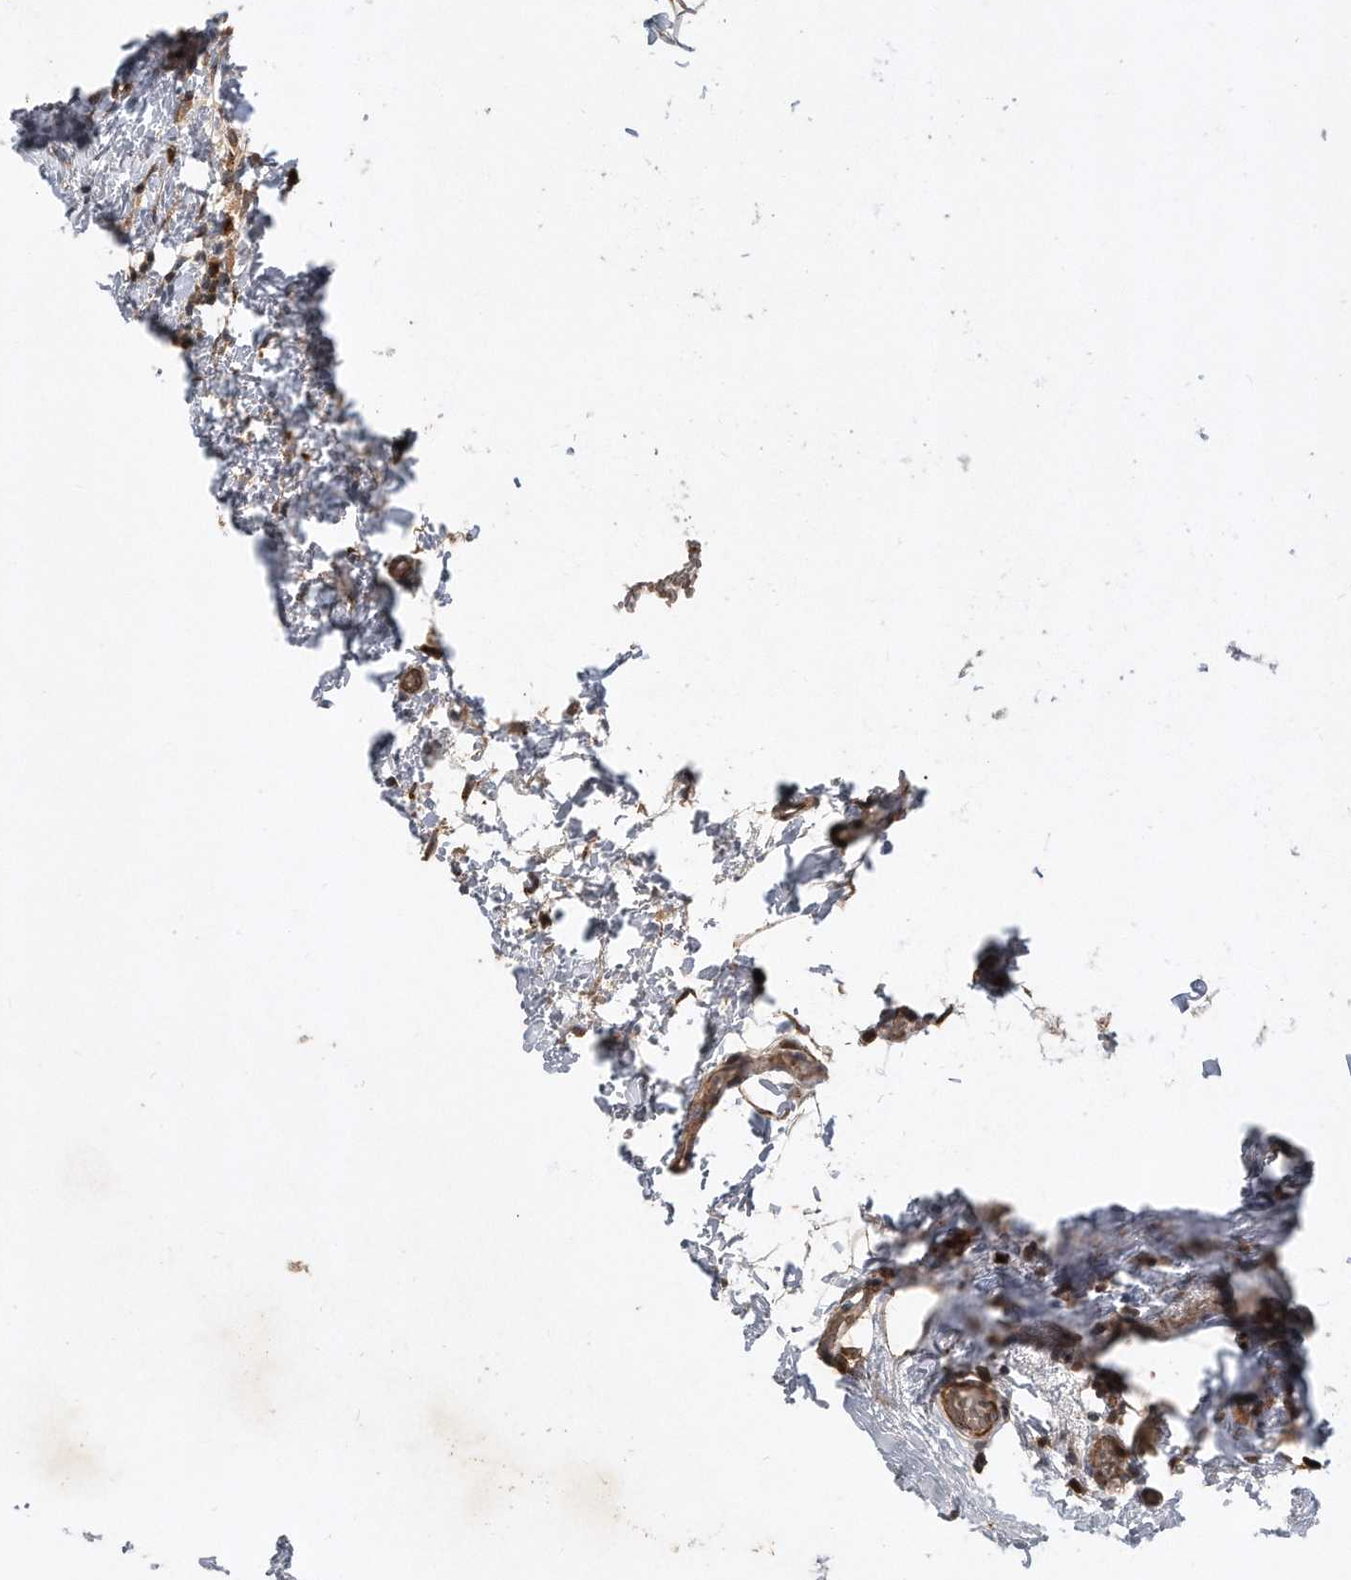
{"staining": {"intensity": "moderate", "quantity": ">75%", "location": "cytoplasmic/membranous"}, "tissue": "breast cancer", "cell_type": "Tumor cells", "image_type": "cancer", "snomed": [{"axis": "morphology", "description": "Duct carcinoma"}, {"axis": "topography", "description": "Breast"}], "caption": "Breast cancer stained with DAB (3,3'-diaminobenzidine) immunohistochemistry exhibits medium levels of moderate cytoplasmic/membranous expression in about >75% of tumor cells.", "gene": "PGBD2", "patient": {"sex": "female", "age": 62}}